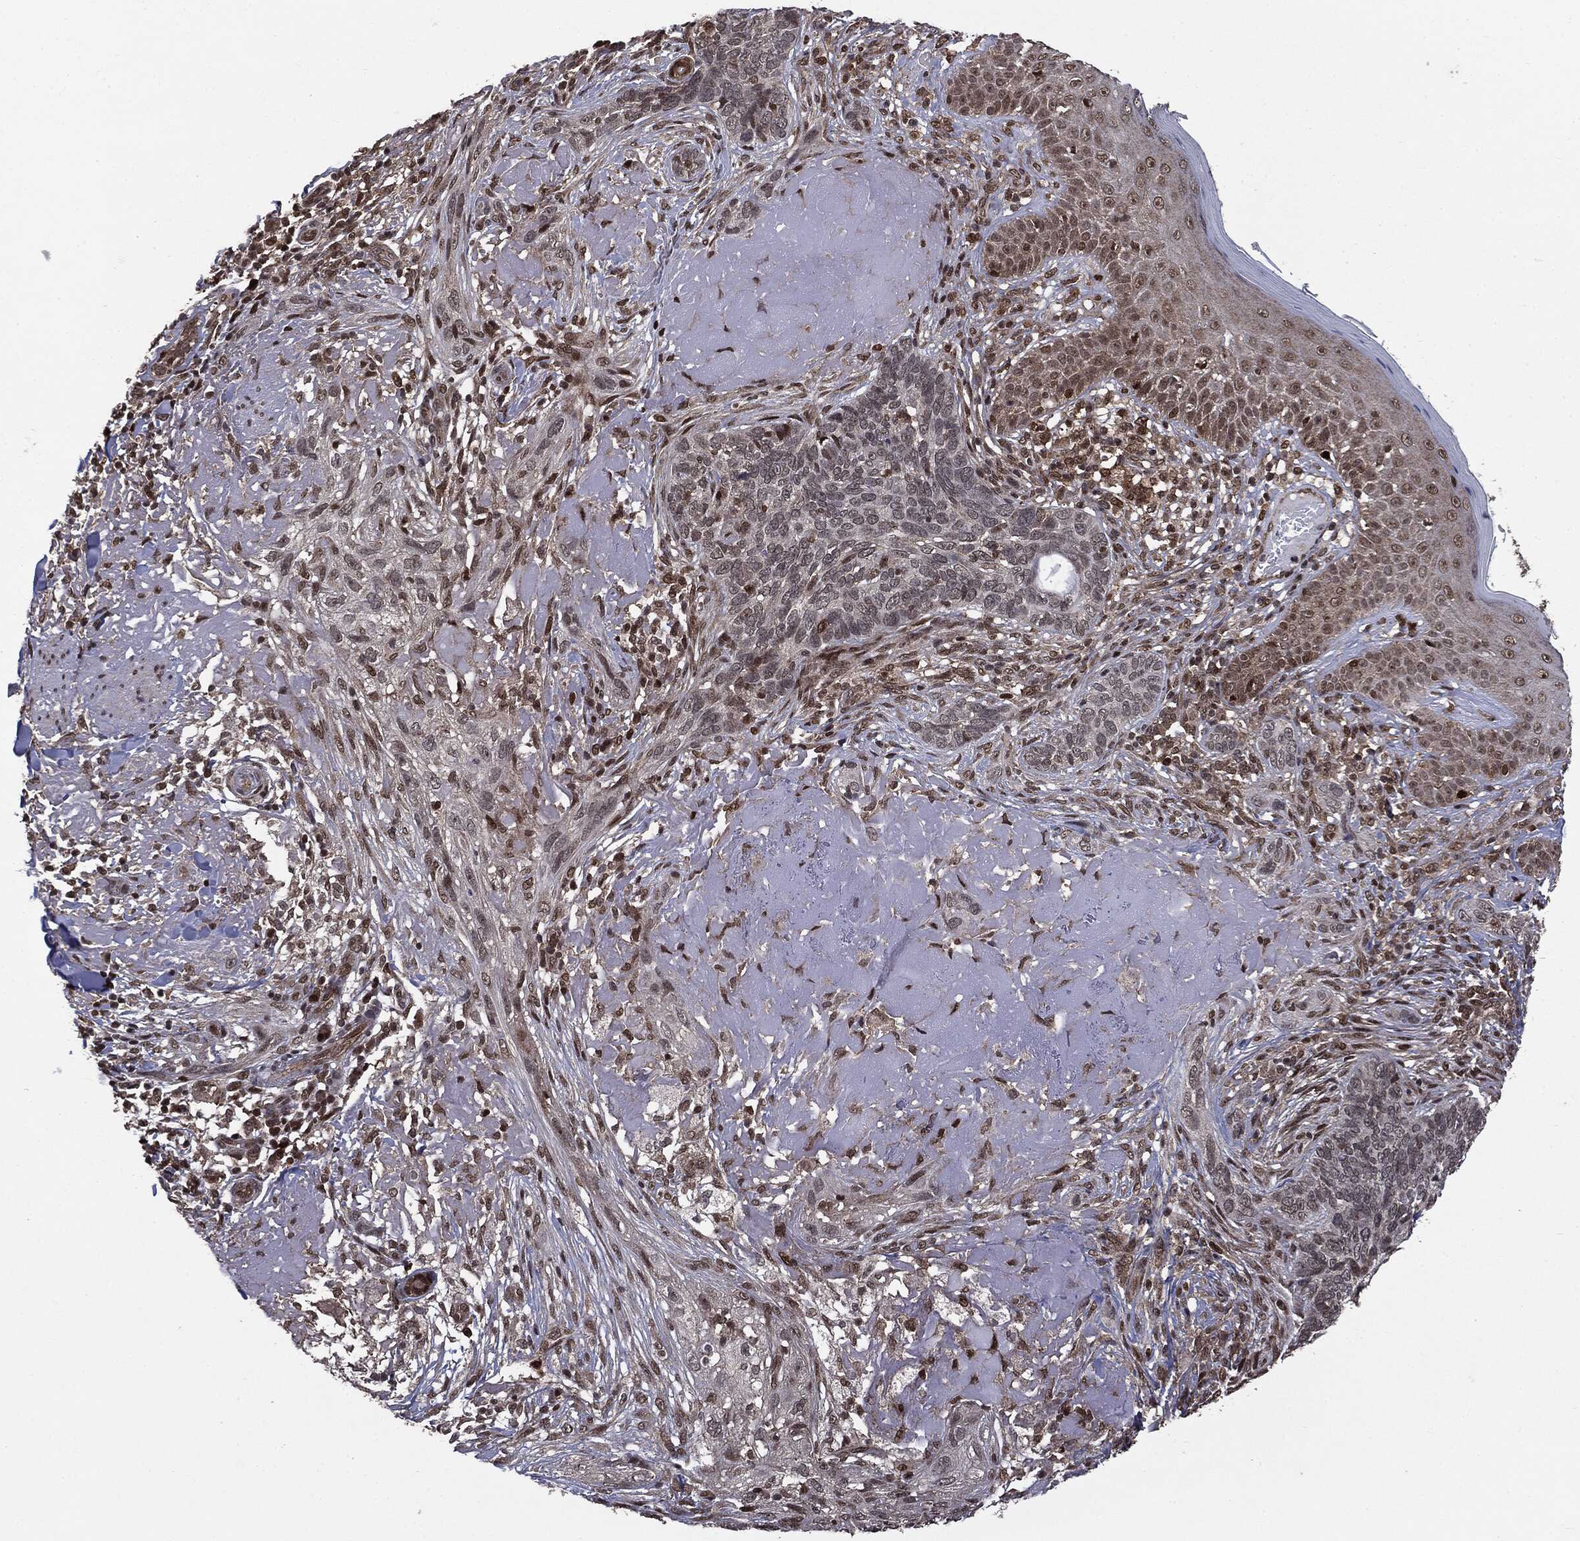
{"staining": {"intensity": "negative", "quantity": "none", "location": "none"}, "tissue": "skin cancer", "cell_type": "Tumor cells", "image_type": "cancer", "snomed": [{"axis": "morphology", "description": "Basal cell carcinoma"}, {"axis": "topography", "description": "Skin"}], "caption": "Tumor cells are negative for protein expression in human skin cancer (basal cell carcinoma).", "gene": "PTPA", "patient": {"sex": "male", "age": 91}}